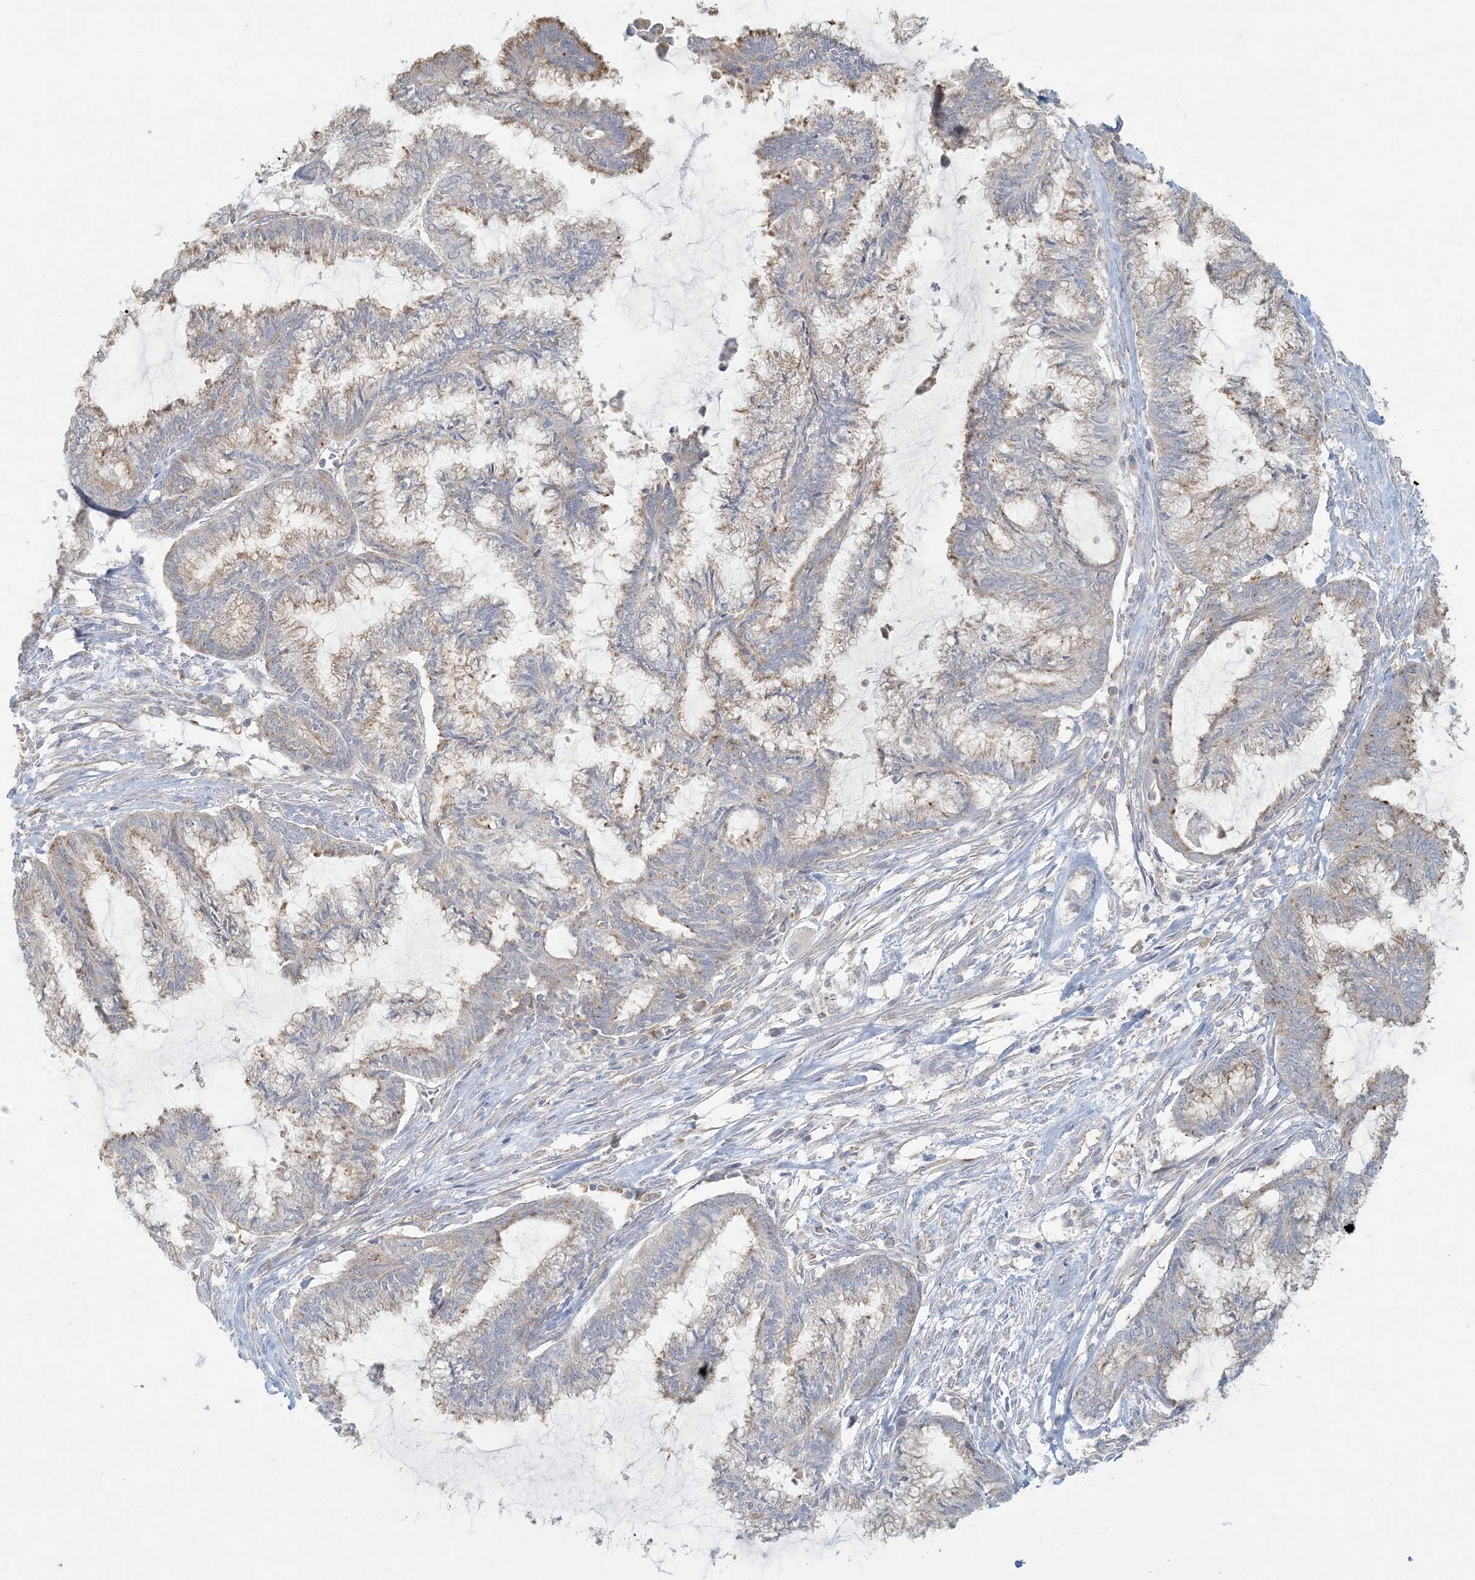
{"staining": {"intensity": "weak", "quantity": "25%-75%", "location": "cytoplasmic/membranous"}, "tissue": "endometrial cancer", "cell_type": "Tumor cells", "image_type": "cancer", "snomed": [{"axis": "morphology", "description": "Adenocarcinoma, NOS"}, {"axis": "topography", "description": "Endometrium"}], "caption": "Immunohistochemical staining of adenocarcinoma (endometrial) exhibits low levels of weak cytoplasmic/membranous staining in about 25%-75% of tumor cells.", "gene": "HACL1", "patient": {"sex": "female", "age": 86}}